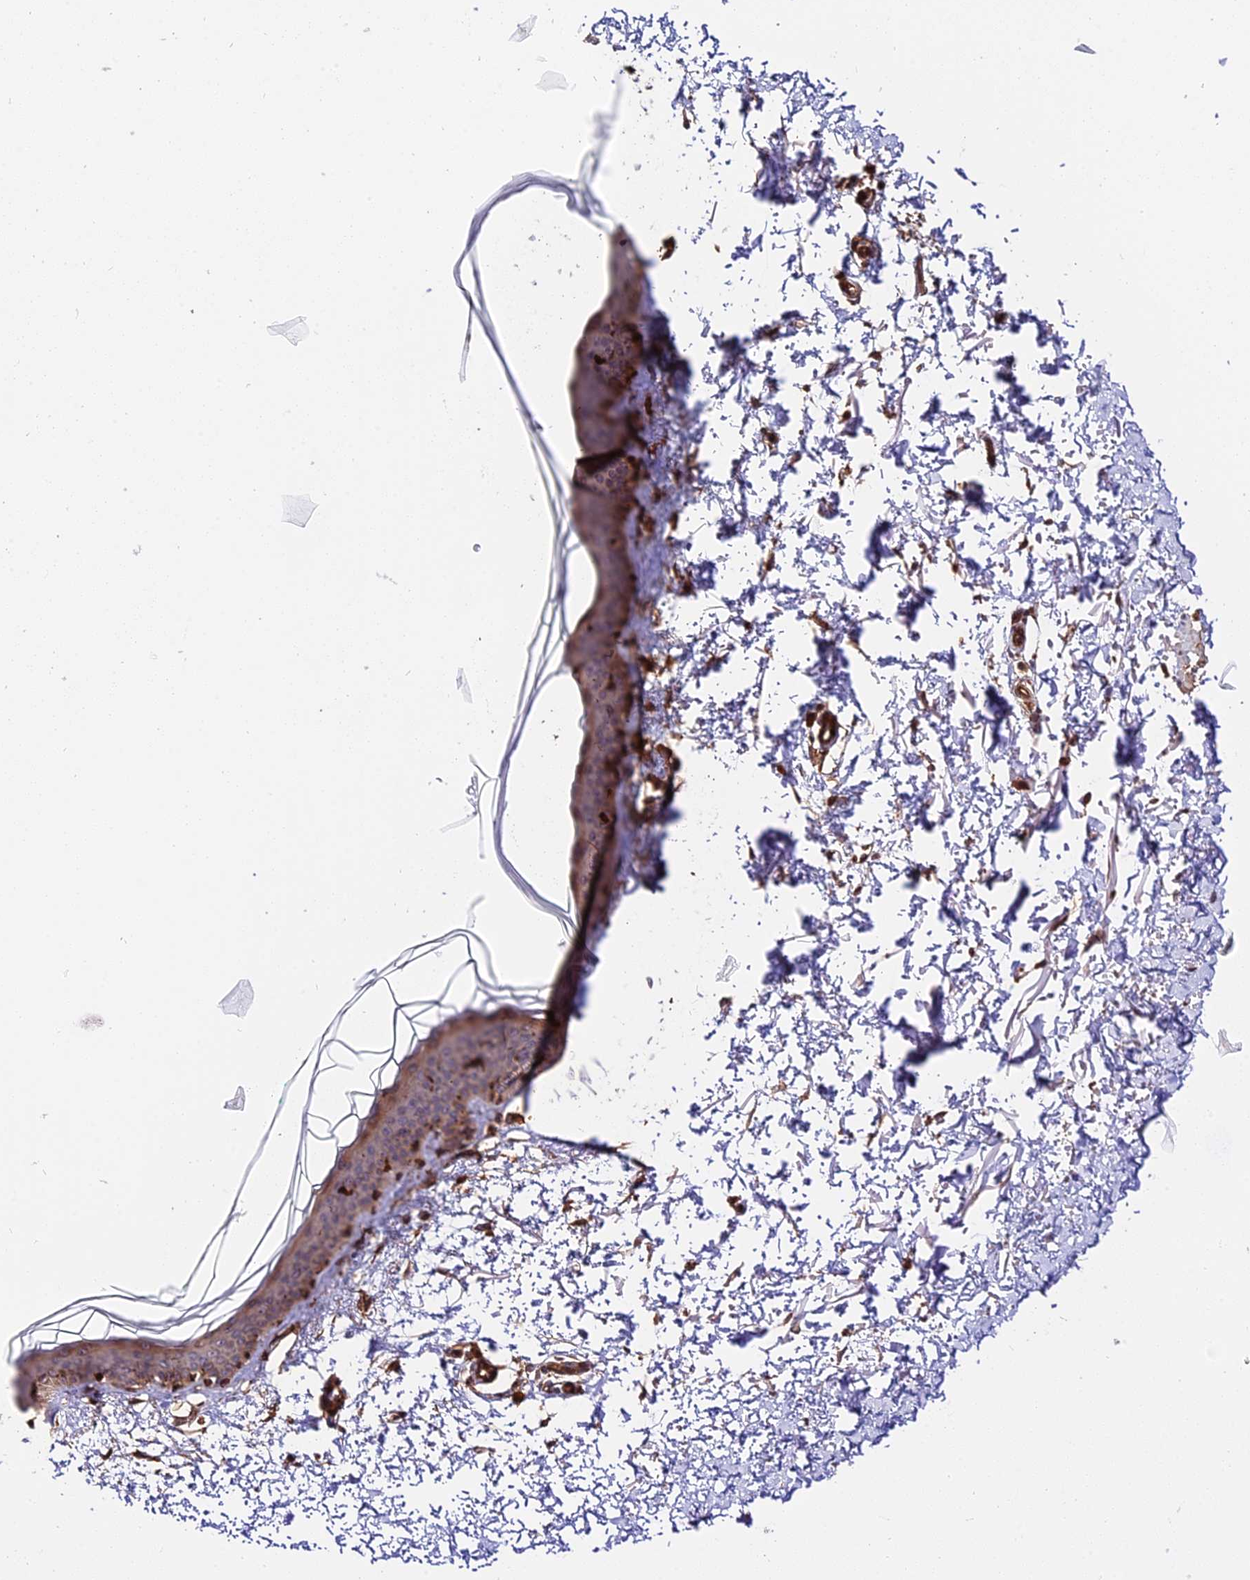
{"staining": {"intensity": "negative", "quantity": "none", "location": "none"}, "tissue": "skin", "cell_type": "Fibroblasts", "image_type": "normal", "snomed": [{"axis": "morphology", "description": "Normal tissue, NOS"}, {"axis": "topography", "description": "Skin"}], "caption": "High magnification brightfield microscopy of normal skin stained with DAB (3,3'-diaminobenzidine) (brown) and counterstained with hematoxylin (blue): fibroblasts show no significant positivity.", "gene": "HERPUD1", "patient": {"sex": "male", "age": 66}}